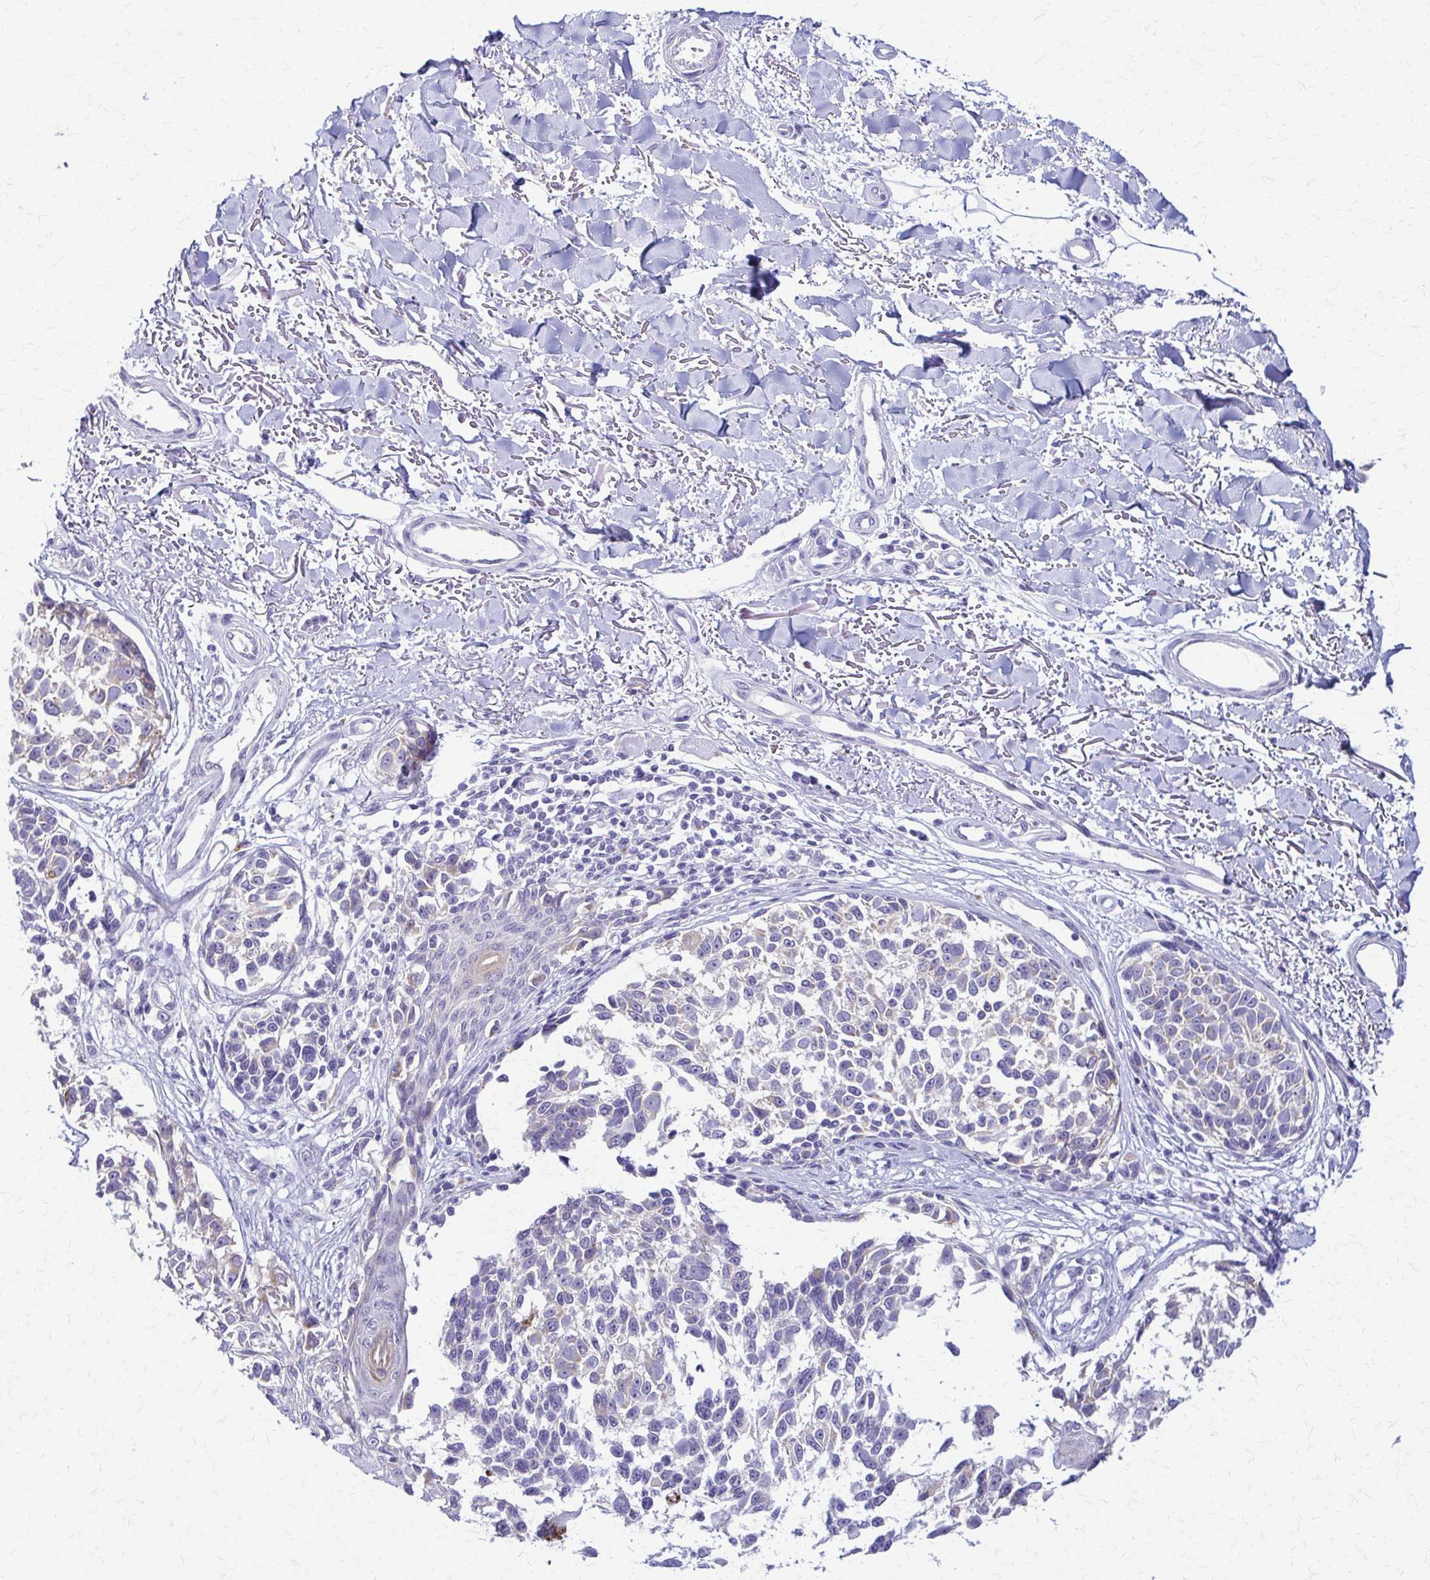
{"staining": {"intensity": "negative", "quantity": "none", "location": "none"}, "tissue": "melanoma", "cell_type": "Tumor cells", "image_type": "cancer", "snomed": [{"axis": "morphology", "description": "Malignant melanoma, NOS"}, {"axis": "topography", "description": "Skin"}], "caption": "An image of malignant melanoma stained for a protein exhibits no brown staining in tumor cells.", "gene": "SAMD13", "patient": {"sex": "male", "age": 73}}